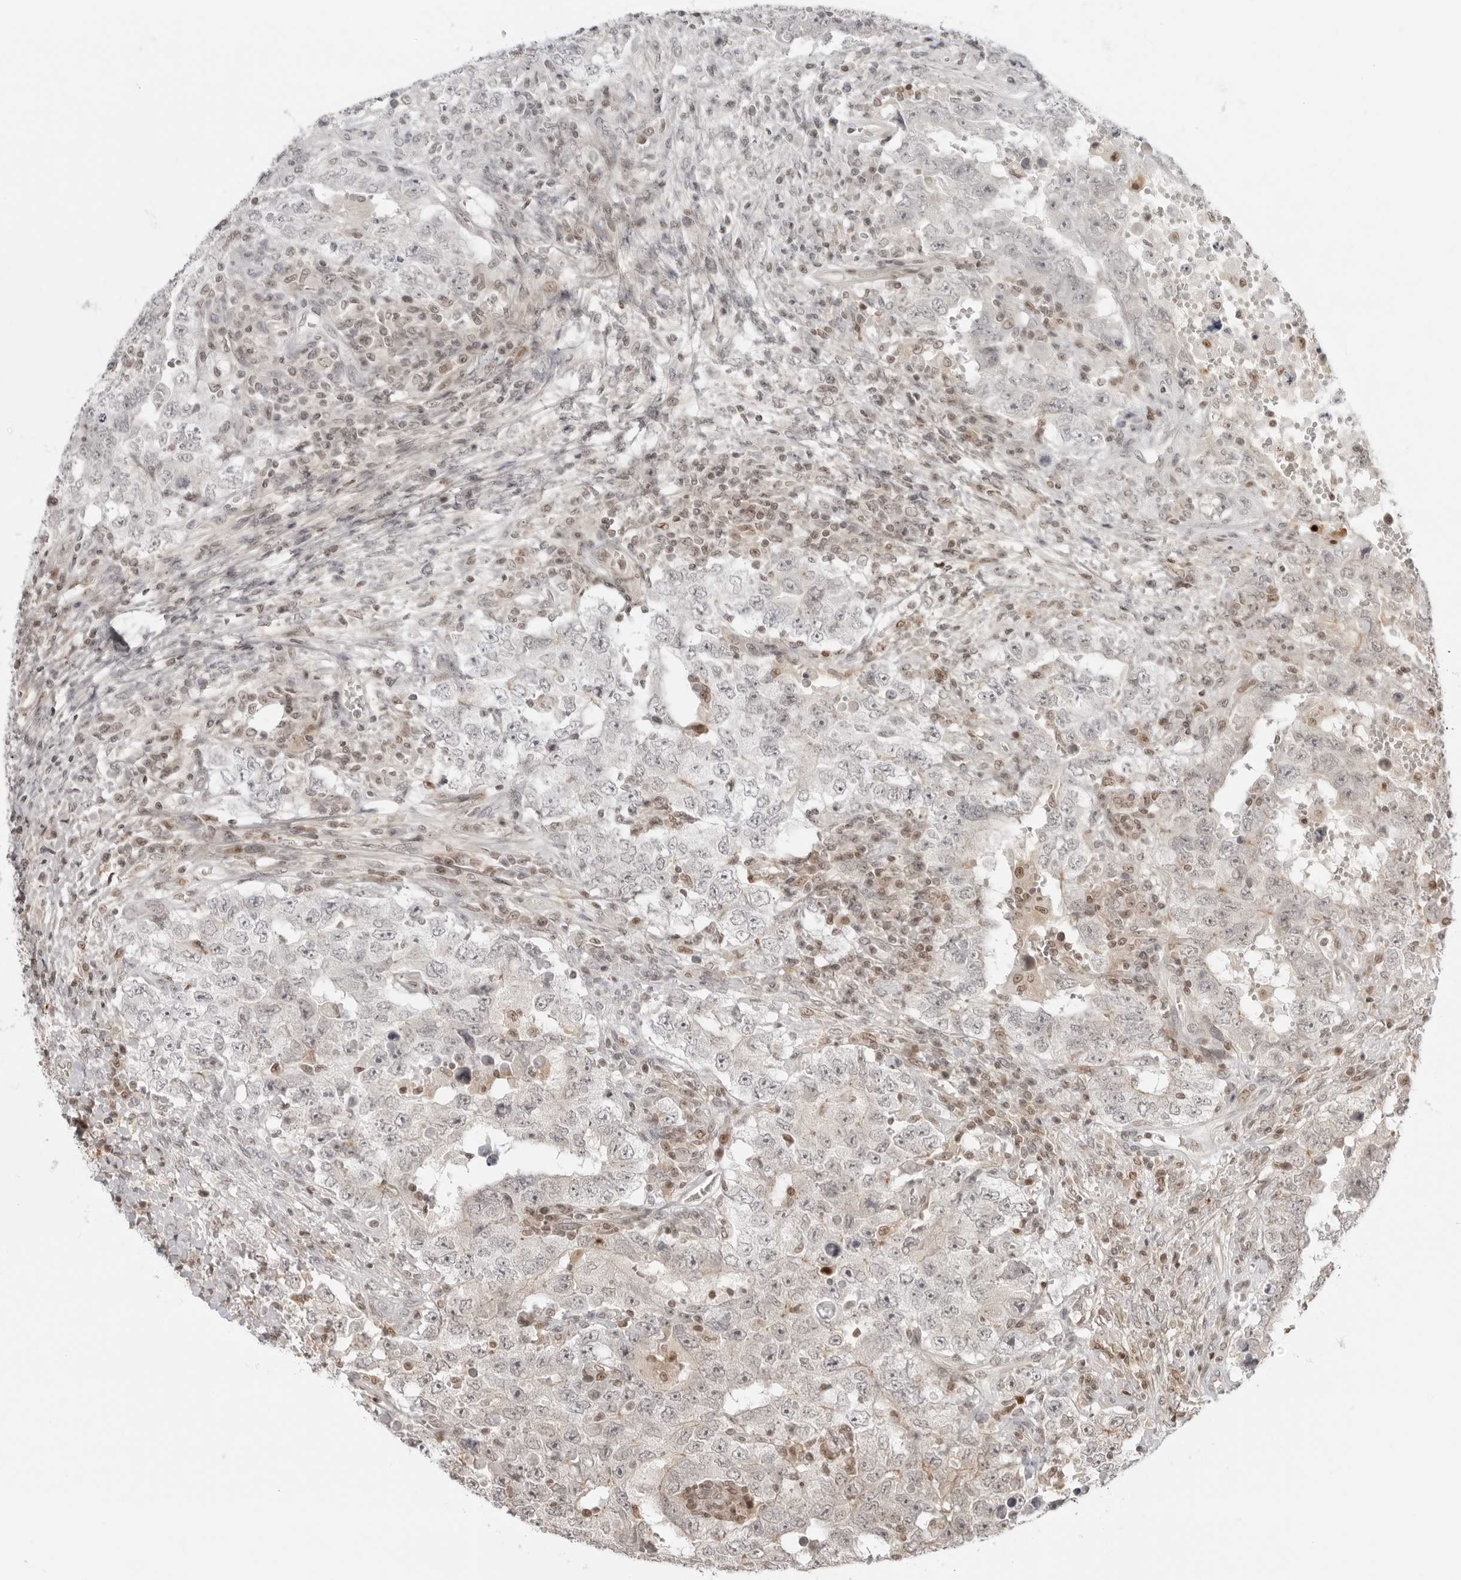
{"staining": {"intensity": "negative", "quantity": "none", "location": "none"}, "tissue": "testis cancer", "cell_type": "Tumor cells", "image_type": "cancer", "snomed": [{"axis": "morphology", "description": "Carcinoma, Embryonal, NOS"}, {"axis": "topography", "description": "Testis"}], "caption": "Testis cancer (embryonal carcinoma) stained for a protein using immunohistochemistry (IHC) exhibits no expression tumor cells.", "gene": "RNF146", "patient": {"sex": "male", "age": 26}}